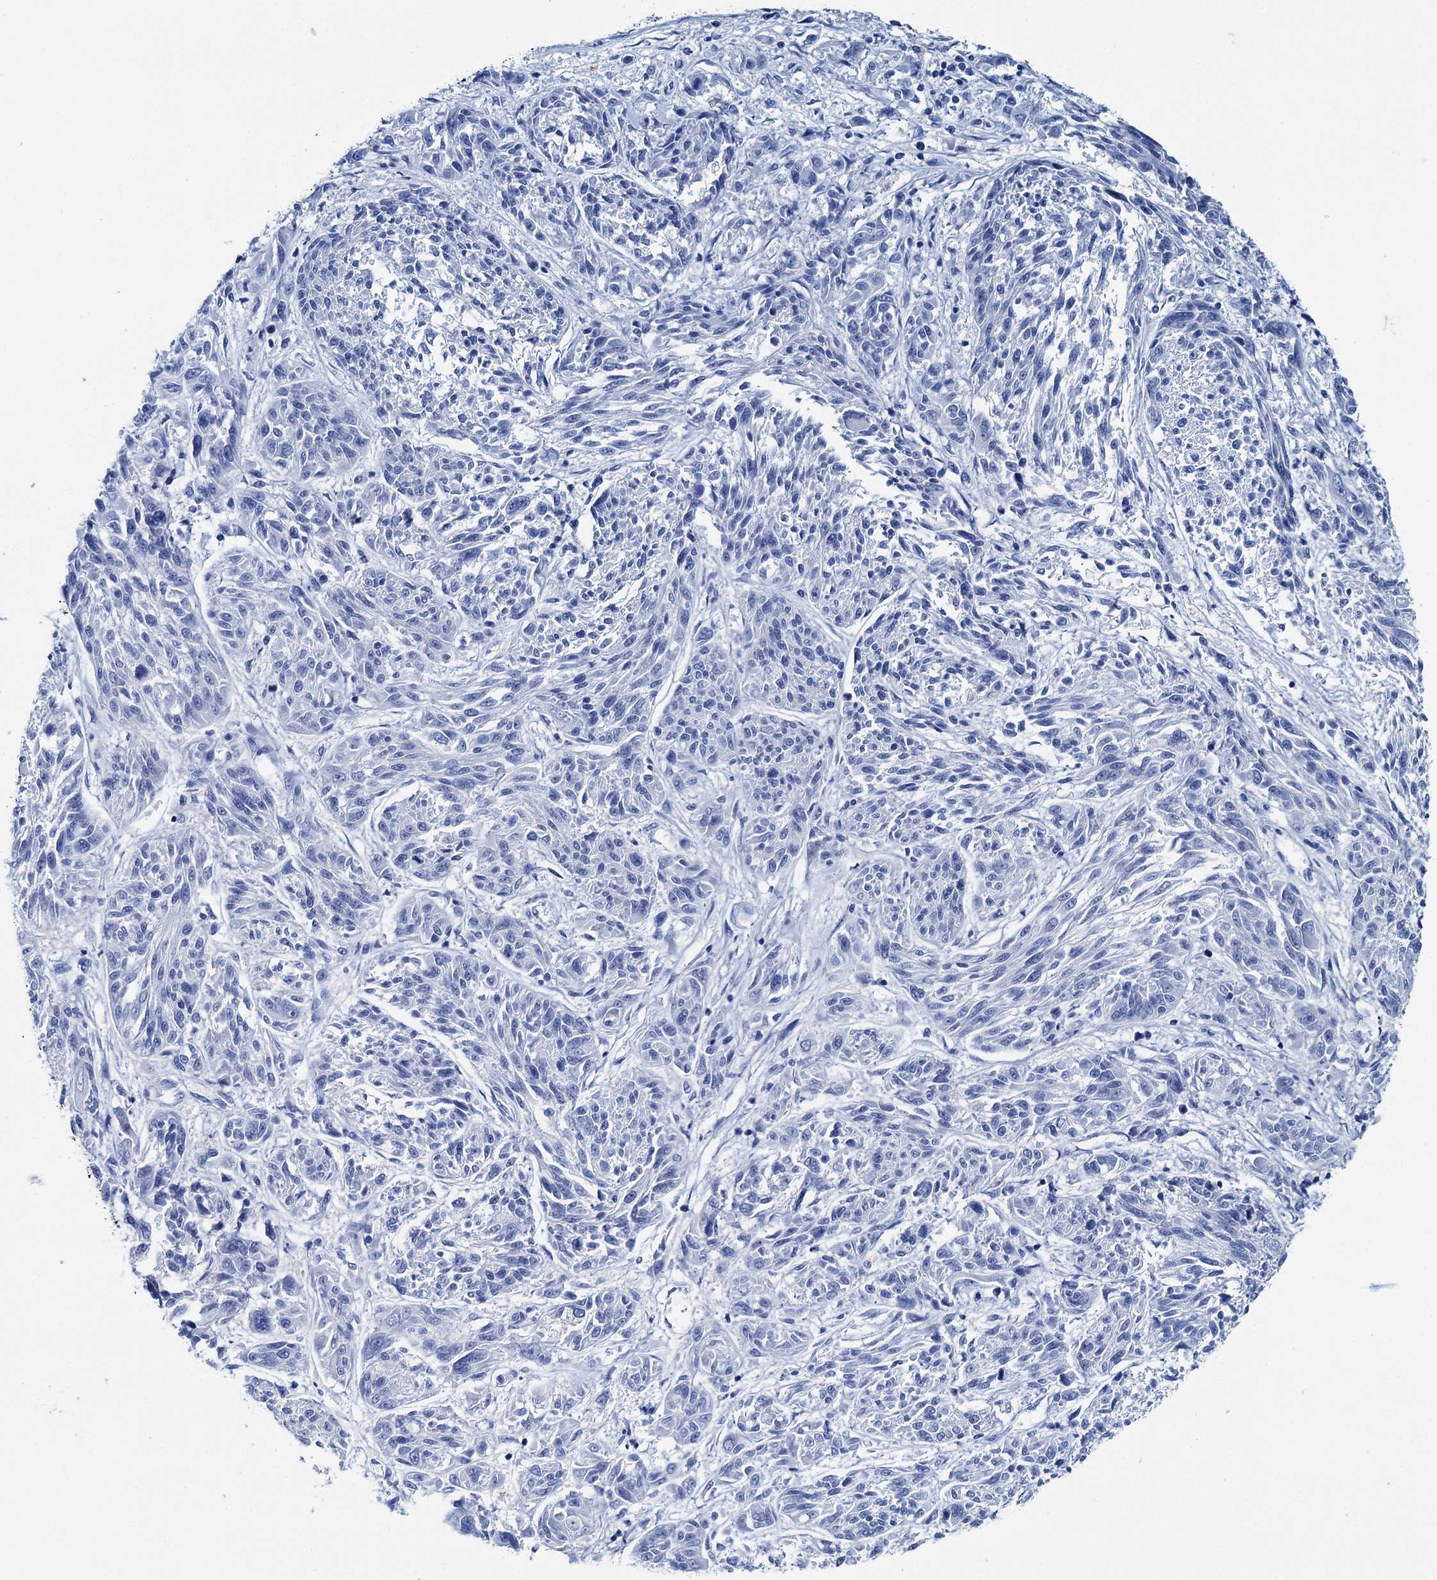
{"staining": {"intensity": "negative", "quantity": "none", "location": "none"}, "tissue": "melanoma", "cell_type": "Tumor cells", "image_type": "cancer", "snomed": [{"axis": "morphology", "description": "Malignant melanoma, NOS"}, {"axis": "topography", "description": "Skin"}], "caption": "There is no significant staining in tumor cells of melanoma.", "gene": "BRINP1", "patient": {"sex": "male", "age": 53}}